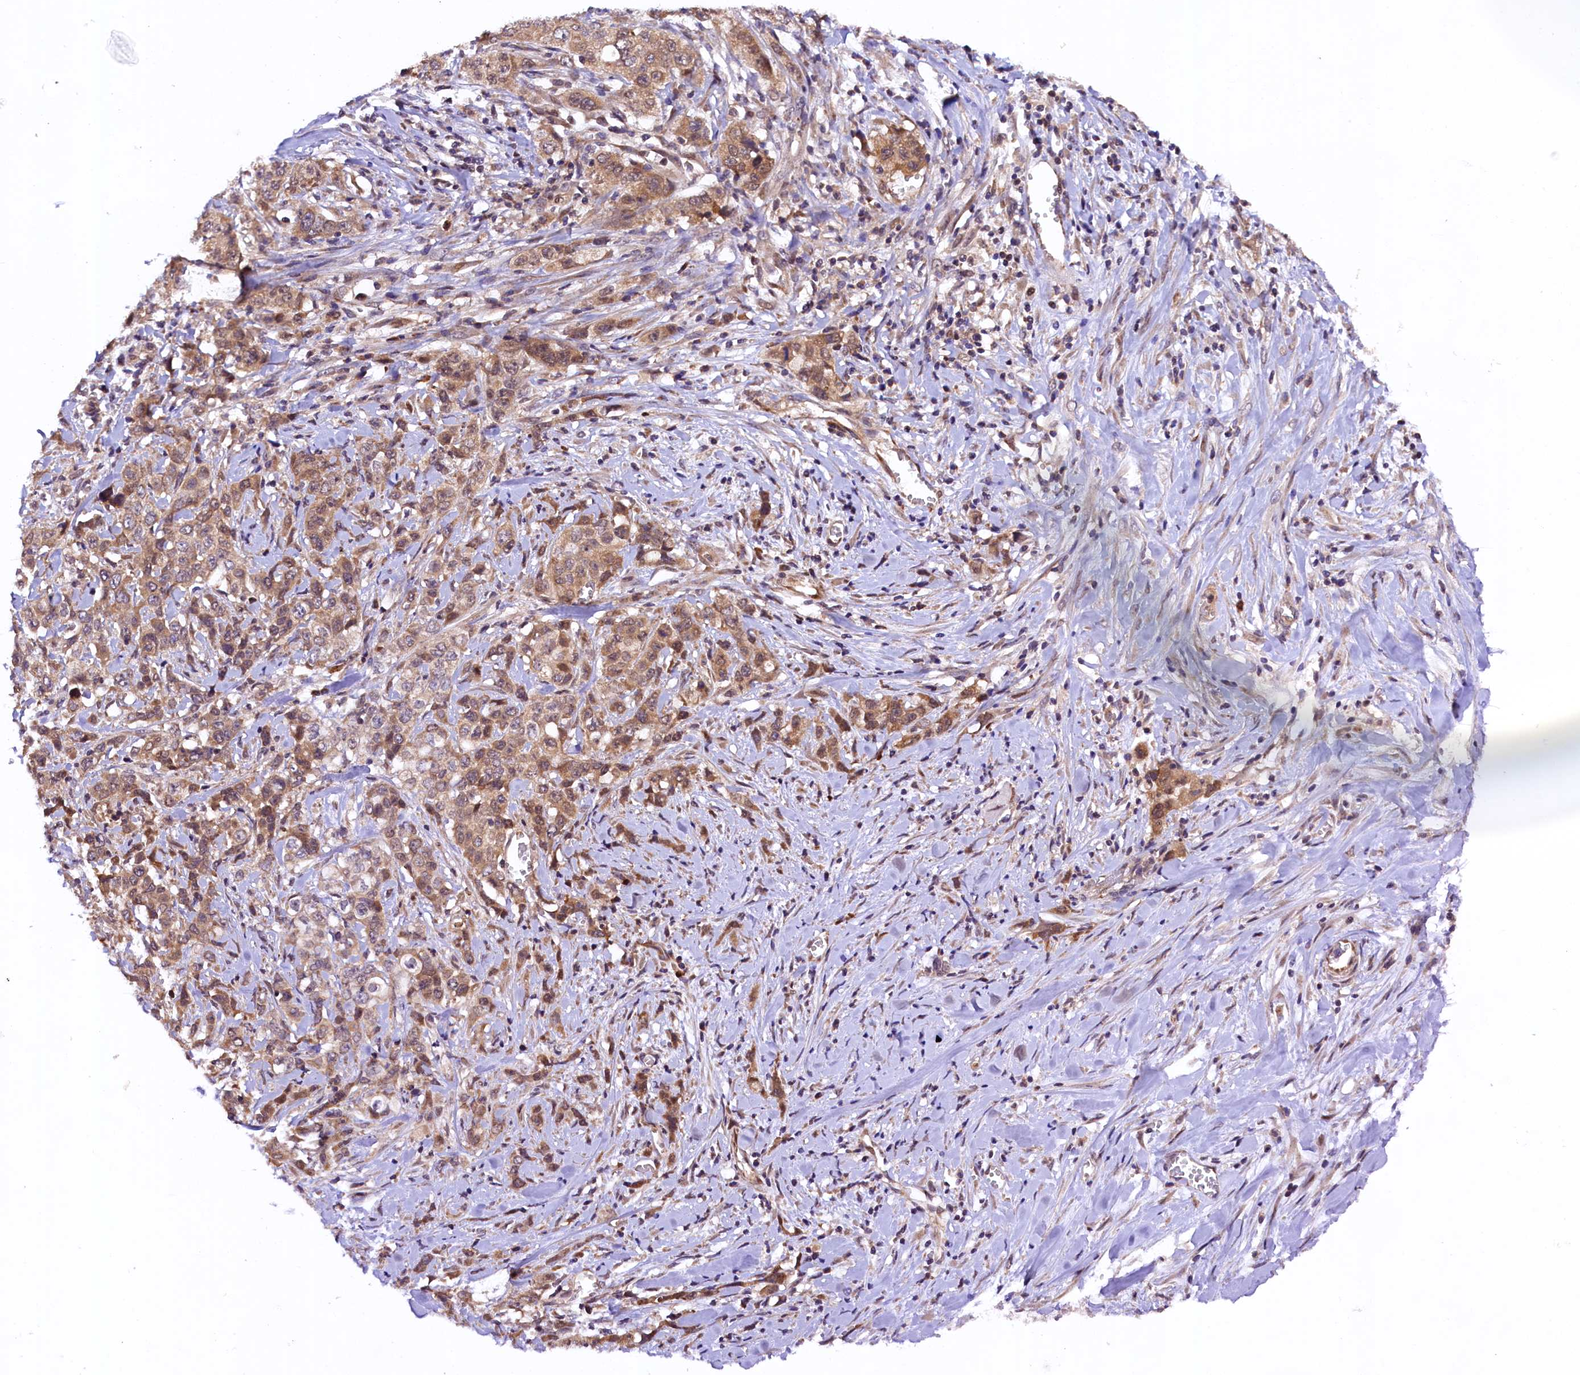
{"staining": {"intensity": "moderate", "quantity": ">75%", "location": "cytoplasmic/membranous"}, "tissue": "stomach cancer", "cell_type": "Tumor cells", "image_type": "cancer", "snomed": [{"axis": "morphology", "description": "Adenocarcinoma, NOS"}, {"axis": "topography", "description": "Stomach, upper"}], "caption": "Immunohistochemistry (IHC) histopathology image of stomach adenocarcinoma stained for a protein (brown), which displays medium levels of moderate cytoplasmic/membranous expression in about >75% of tumor cells.", "gene": "DOHH", "patient": {"sex": "male", "age": 62}}